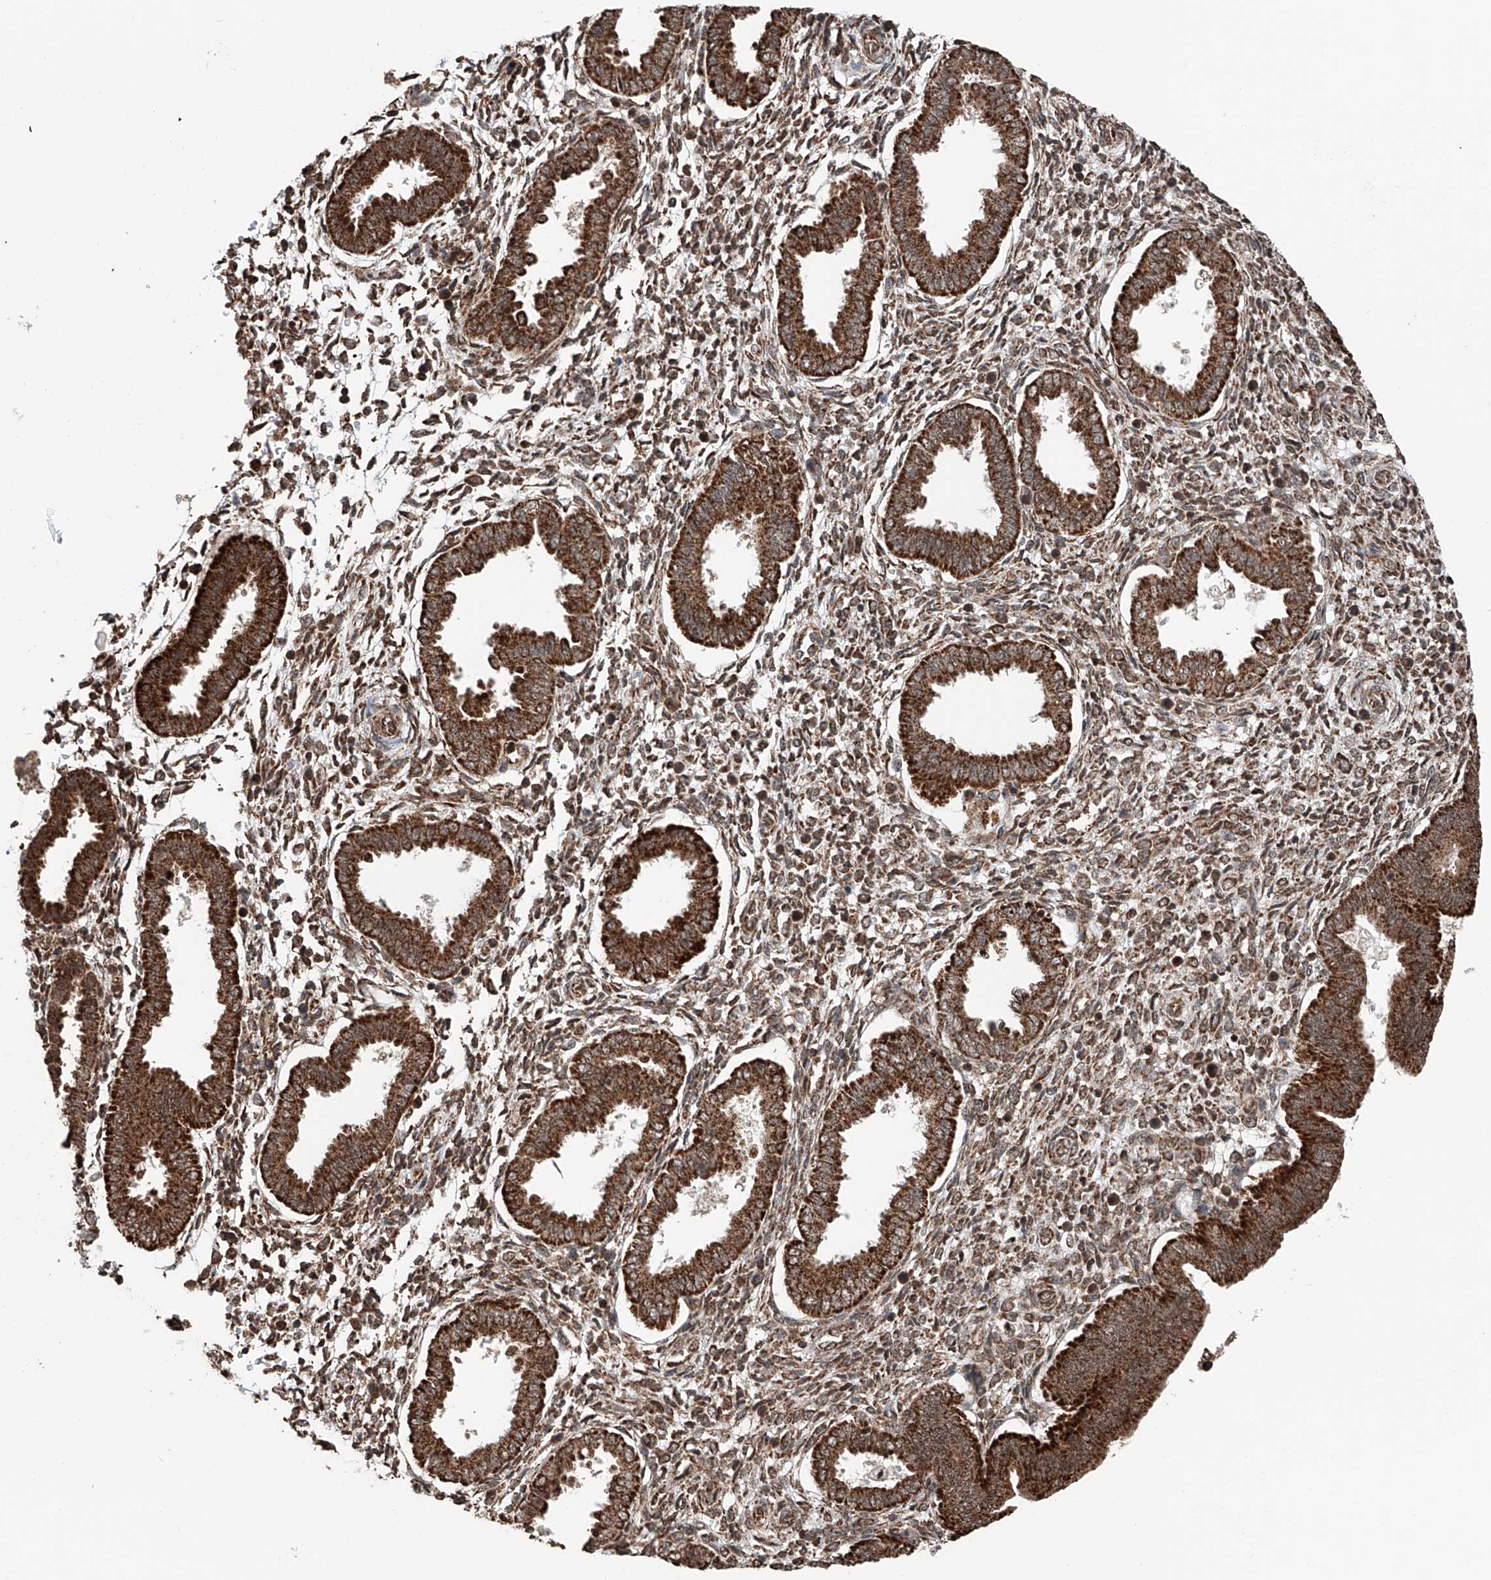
{"staining": {"intensity": "moderate", "quantity": "25%-75%", "location": "cytoplasmic/membranous"}, "tissue": "endometrium", "cell_type": "Cells in endometrial stroma", "image_type": "normal", "snomed": [{"axis": "morphology", "description": "Normal tissue, NOS"}, {"axis": "topography", "description": "Endometrium"}], "caption": "Immunohistochemical staining of normal human endometrium reveals moderate cytoplasmic/membranous protein positivity in approximately 25%-75% of cells in endometrial stroma.", "gene": "ZNF445", "patient": {"sex": "female", "age": 24}}